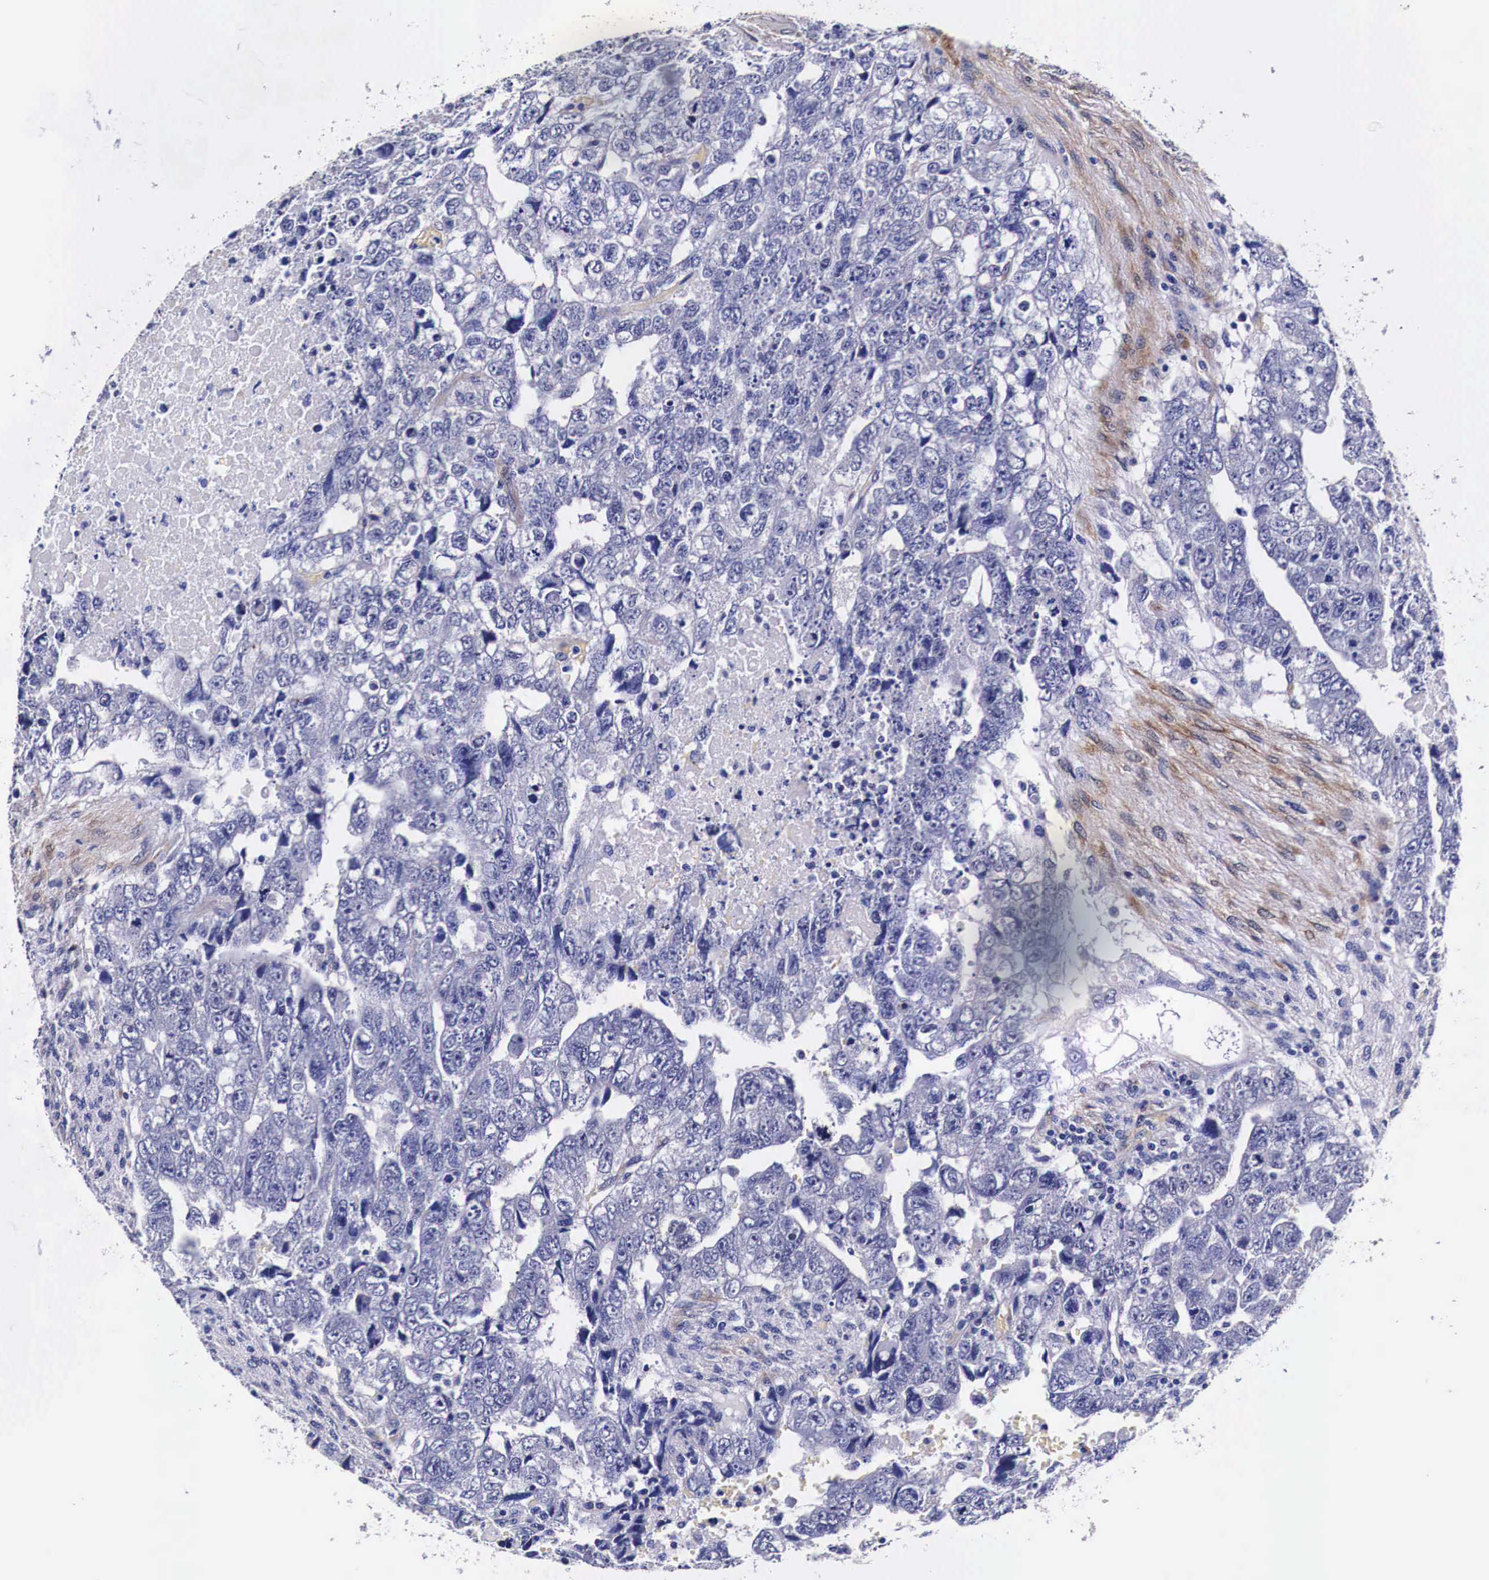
{"staining": {"intensity": "negative", "quantity": "none", "location": "none"}, "tissue": "testis cancer", "cell_type": "Tumor cells", "image_type": "cancer", "snomed": [{"axis": "morphology", "description": "Carcinoma, Embryonal, NOS"}, {"axis": "topography", "description": "Testis"}], "caption": "Testis cancer was stained to show a protein in brown. There is no significant positivity in tumor cells. (DAB immunohistochemistry visualized using brightfield microscopy, high magnification).", "gene": "HSPB1", "patient": {"sex": "male", "age": 36}}